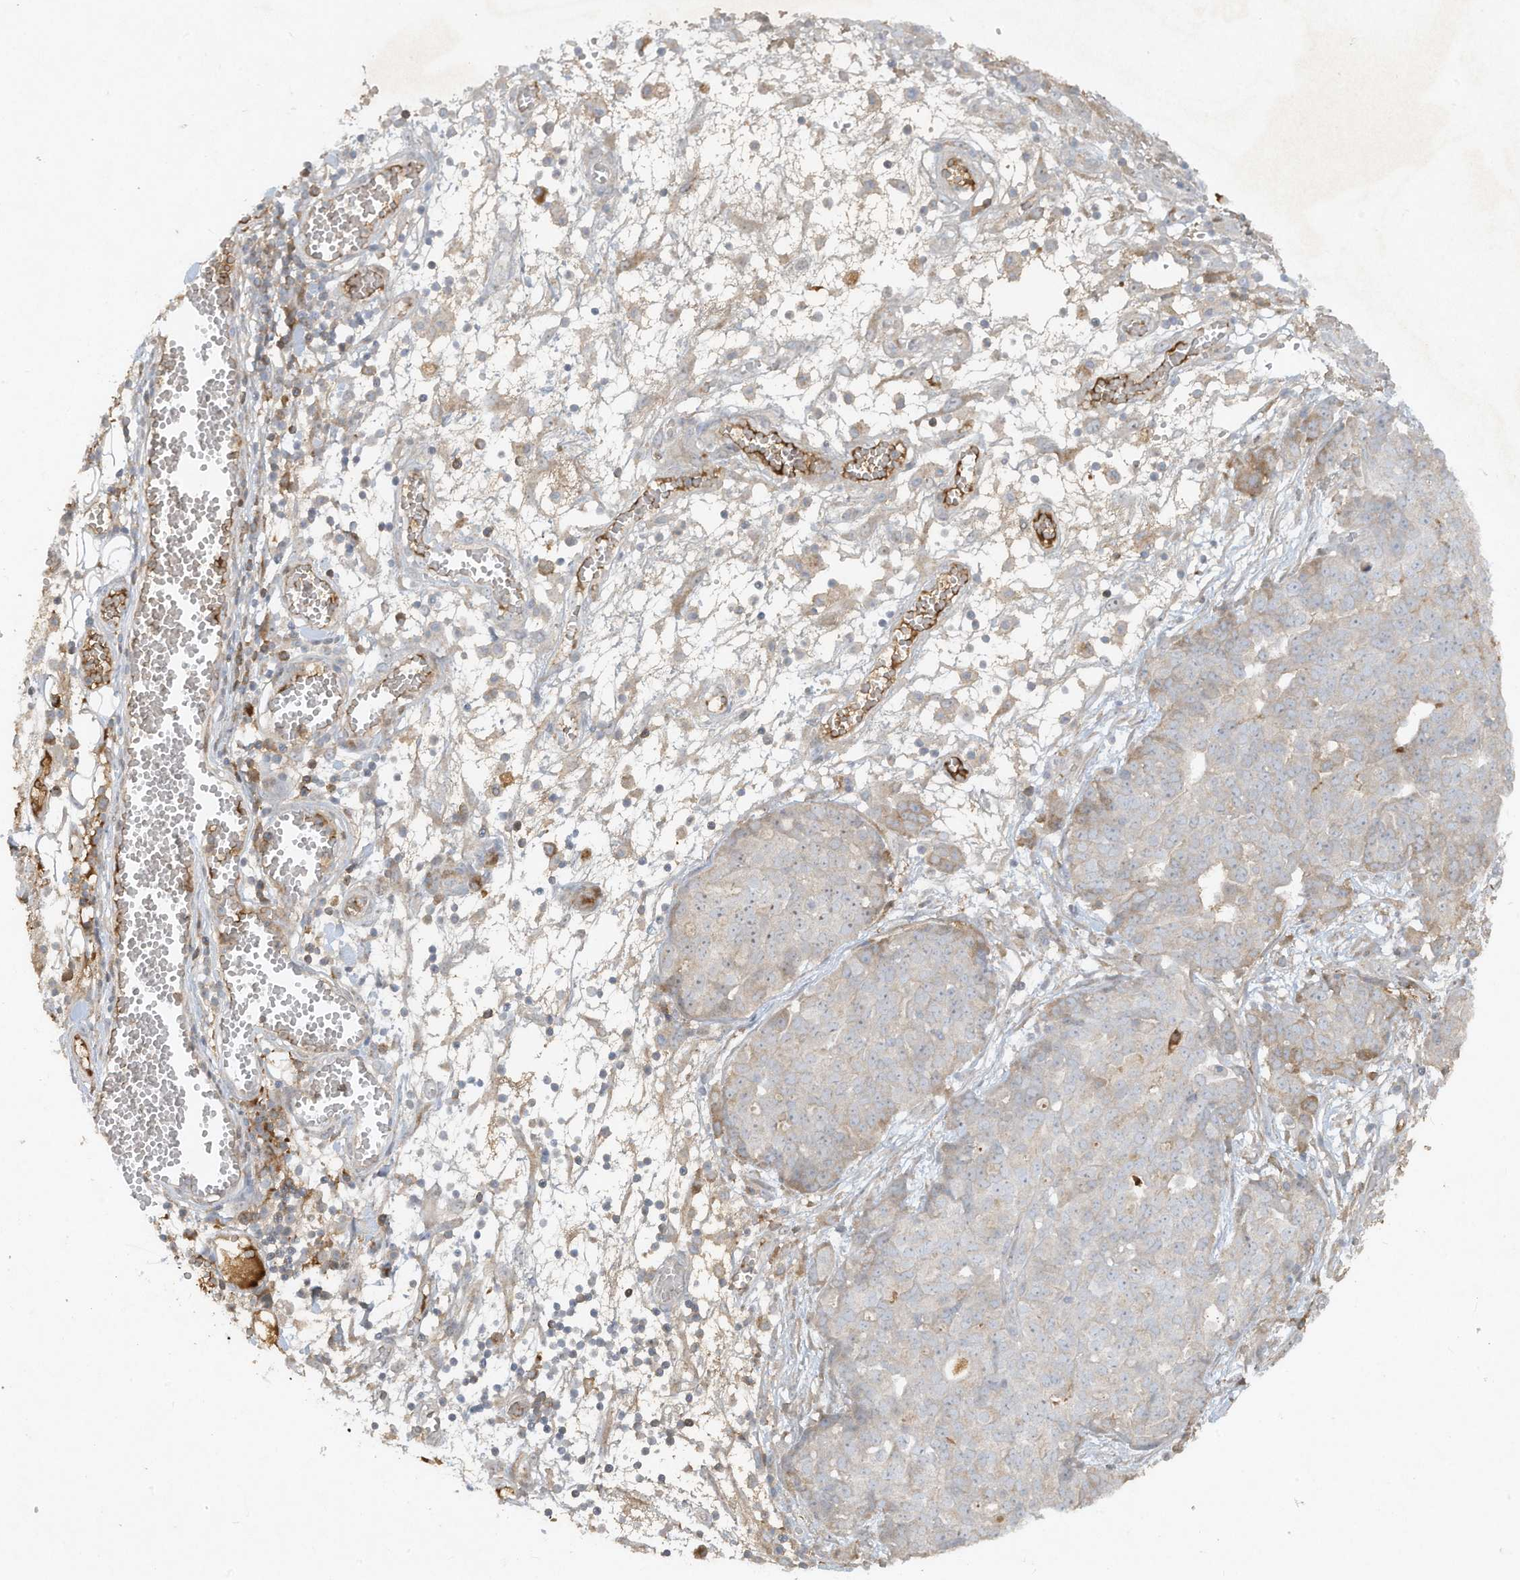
{"staining": {"intensity": "weak", "quantity": "<25%", "location": "cytoplasmic/membranous"}, "tissue": "ovarian cancer", "cell_type": "Tumor cells", "image_type": "cancer", "snomed": [{"axis": "morphology", "description": "Cystadenocarcinoma, serous, NOS"}, {"axis": "topography", "description": "Soft tissue"}, {"axis": "topography", "description": "Ovary"}], "caption": "Immunohistochemistry (IHC) micrograph of ovarian cancer (serous cystadenocarcinoma) stained for a protein (brown), which shows no positivity in tumor cells.", "gene": "FETUB", "patient": {"sex": "female", "age": 57}}